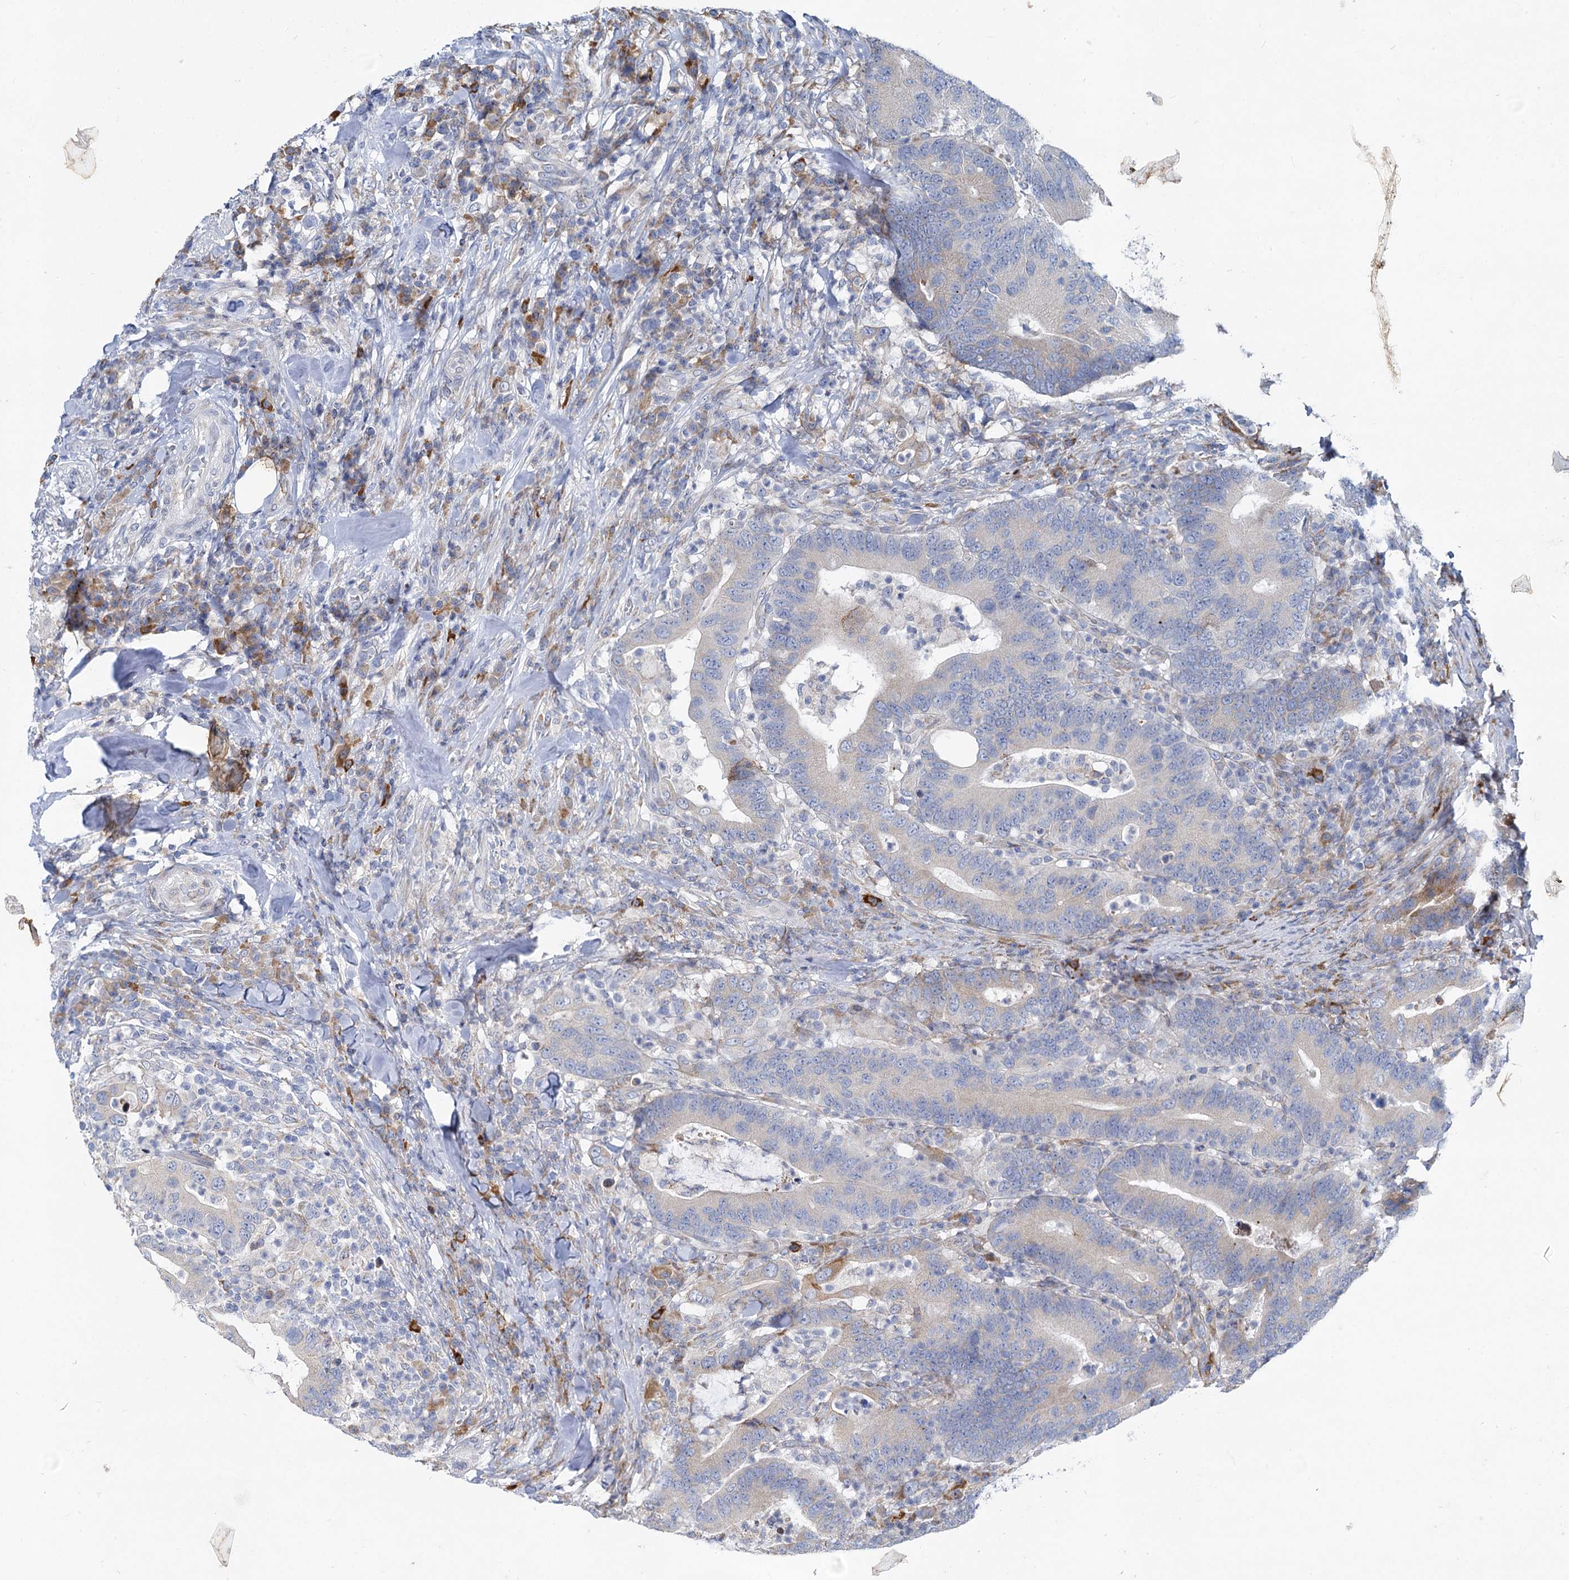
{"staining": {"intensity": "weak", "quantity": "<25%", "location": "cytoplasmic/membranous"}, "tissue": "colorectal cancer", "cell_type": "Tumor cells", "image_type": "cancer", "snomed": [{"axis": "morphology", "description": "Adenocarcinoma, NOS"}, {"axis": "topography", "description": "Colon"}], "caption": "Immunohistochemistry image of neoplastic tissue: adenocarcinoma (colorectal) stained with DAB (3,3'-diaminobenzidine) reveals no significant protein expression in tumor cells.", "gene": "PRSS35", "patient": {"sex": "female", "age": 66}}